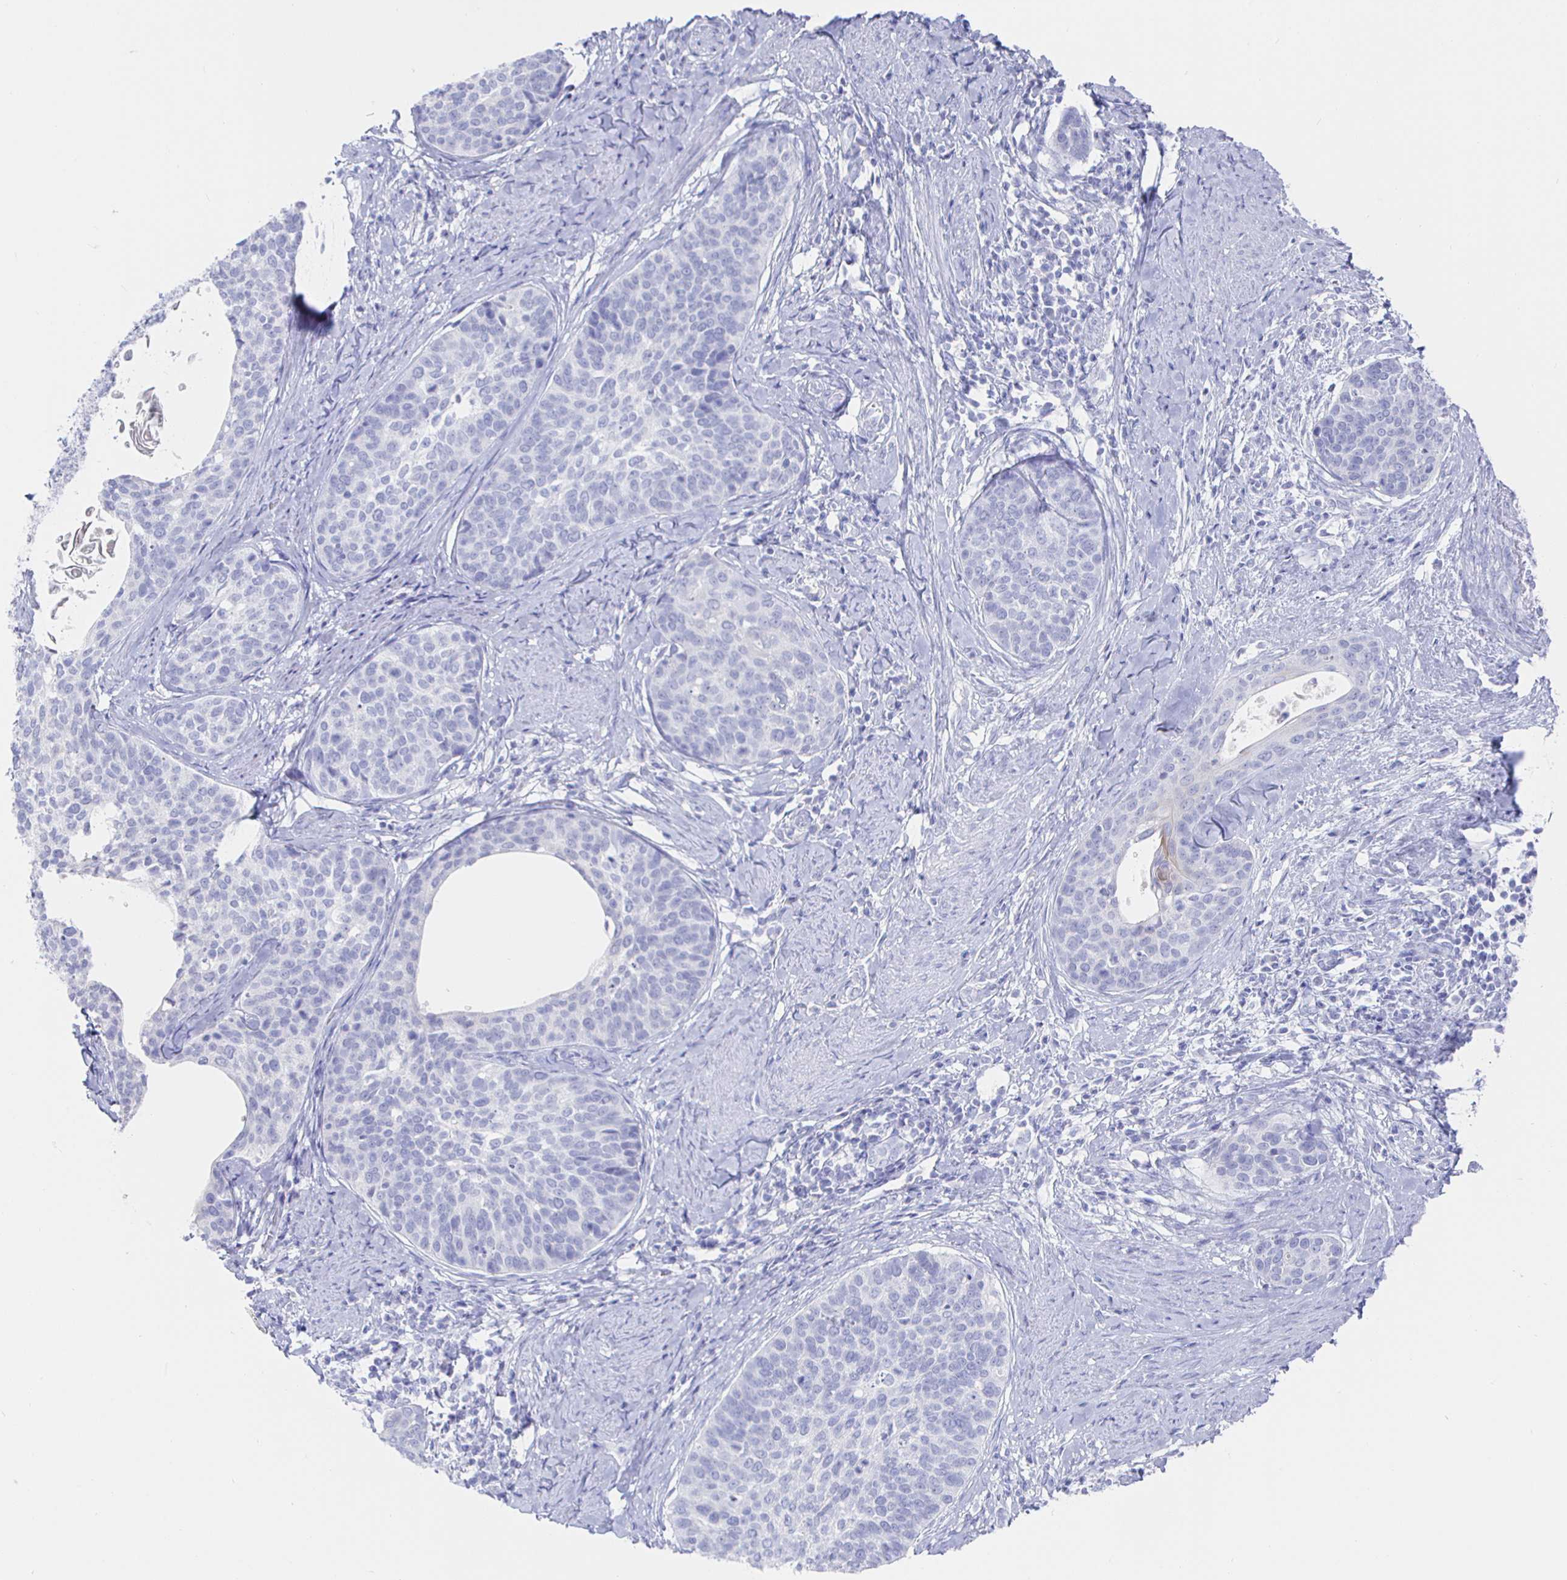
{"staining": {"intensity": "negative", "quantity": "none", "location": "none"}, "tissue": "cervical cancer", "cell_type": "Tumor cells", "image_type": "cancer", "snomed": [{"axis": "morphology", "description": "Squamous cell carcinoma, NOS"}, {"axis": "topography", "description": "Cervix"}], "caption": "IHC micrograph of cervical cancer (squamous cell carcinoma) stained for a protein (brown), which demonstrates no positivity in tumor cells. (DAB (3,3'-diaminobenzidine) immunohistochemistry, high magnification).", "gene": "CLCA1", "patient": {"sex": "female", "age": 69}}